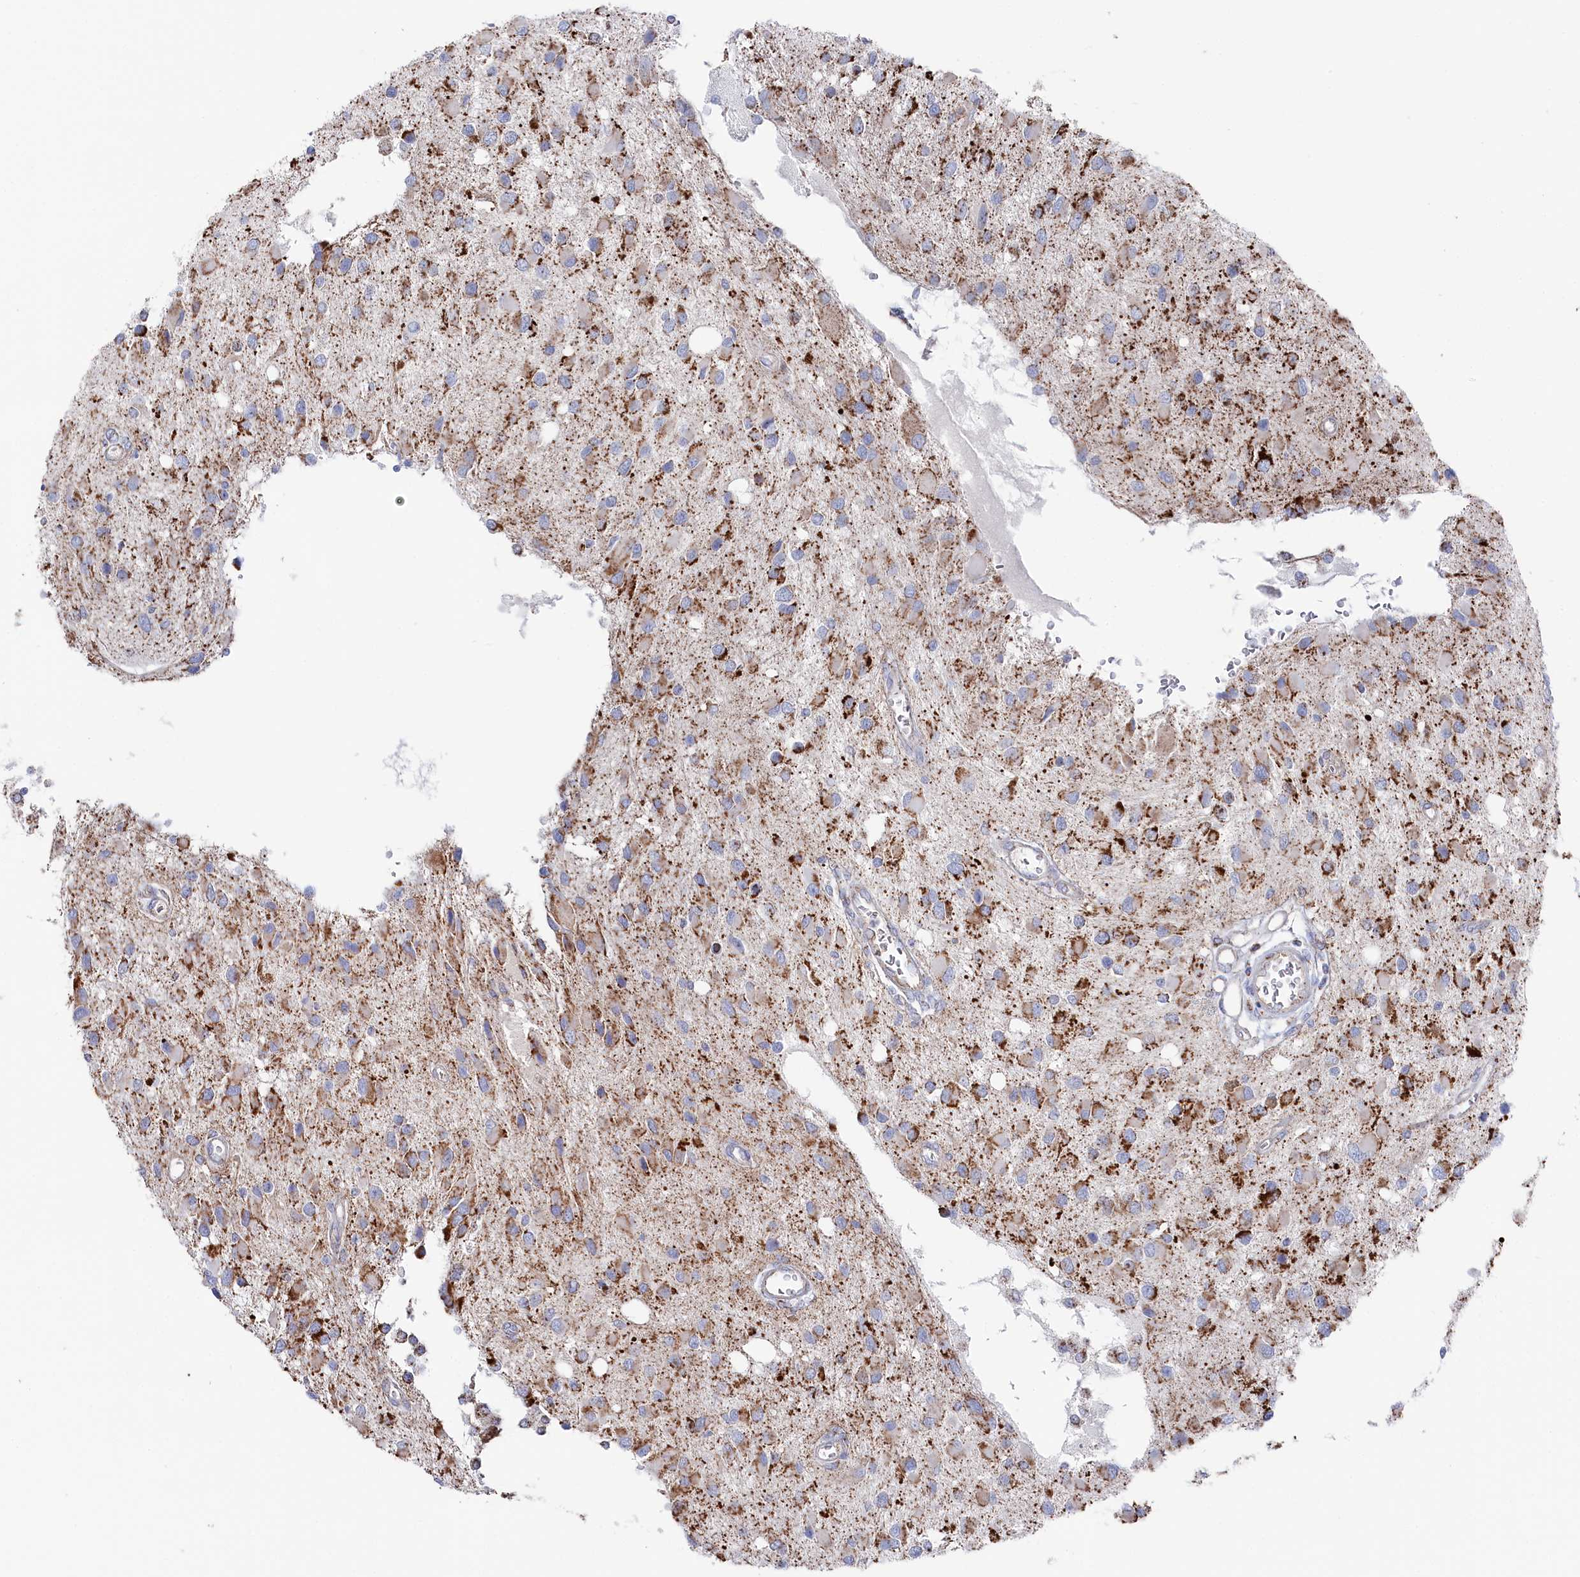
{"staining": {"intensity": "strong", "quantity": "25%-75%", "location": "cytoplasmic/membranous"}, "tissue": "glioma", "cell_type": "Tumor cells", "image_type": "cancer", "snomed": [{"axis": "morphology", "description": "Glioma, malignant, High grade"}, {"axis": "topography", "description": "Brain"}], "caption": "Glioma stained for a protein (brown) exhibits strong cytoplasmic/membranous positive staining in approximately 25%-75% of tumor cells.", "gene": "GLS2", "patient": {"sex": "male", "age": 53}}